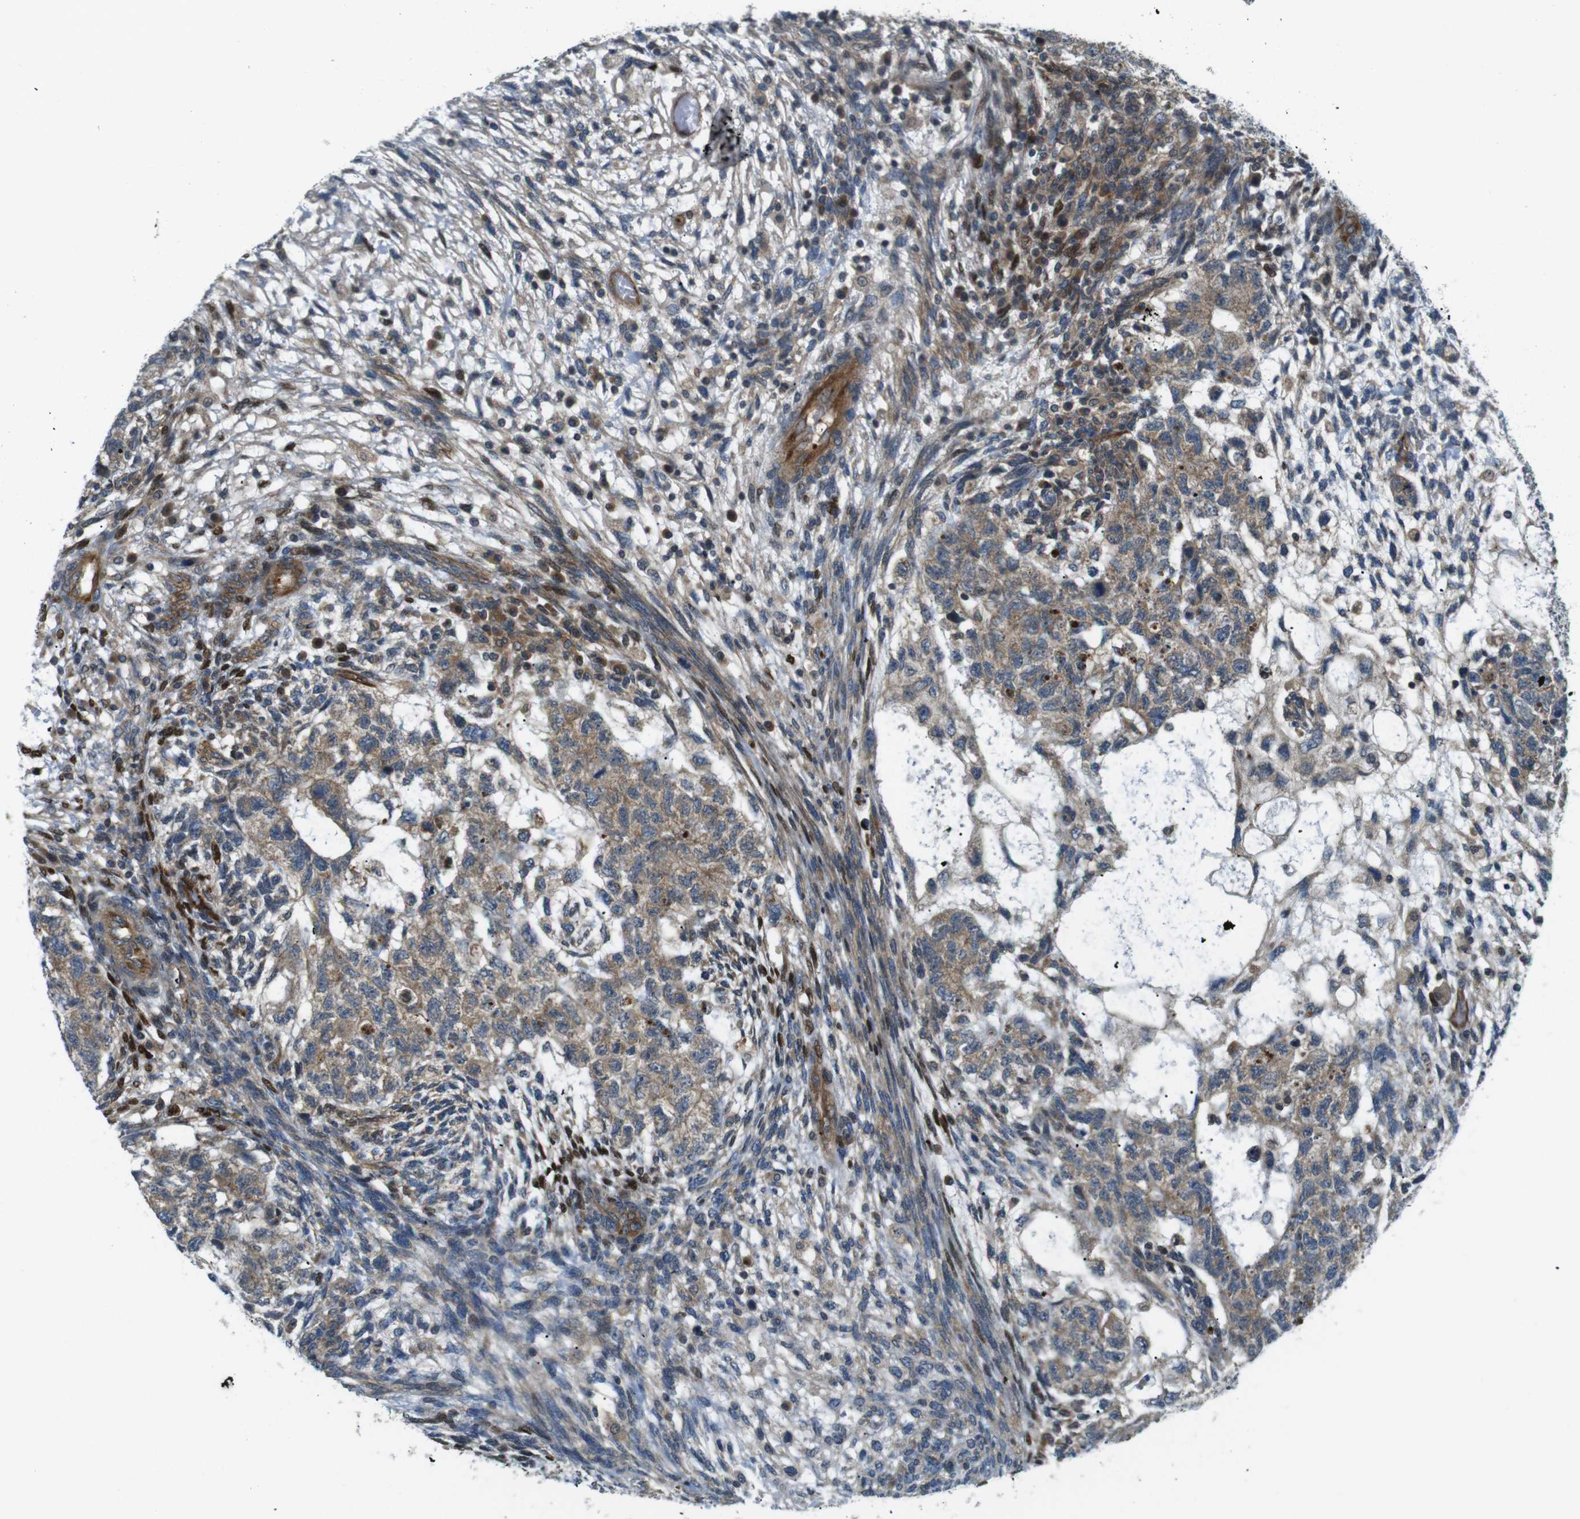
{"staining": {"intensity": "moderate", "quantity": ">75%", "location": "cytoplasmic/membranous"}, "tissue": "testis cancer", "cell_type": "Tumor cells", "image_type": "cancer", "snomed": [{"axis": "morphology", "description": "Normal tissue, NOS"}, {"axis": "morphology", "description": "Carcinoma, Embryonal, NOS"}, {"axis": "topography", "description": "Testis"}], "caption": "High-magnification brightfield microscopy of testis cancer stained with DAB (brown) and counterstained with hematoxylin (blue). tumor cells exhibit moderate cytoplasmic/membranous expression is appreciated in approximately>75% of cells.", "gene": "TSC1", "patient": {"sex": "male", "age": 36}}